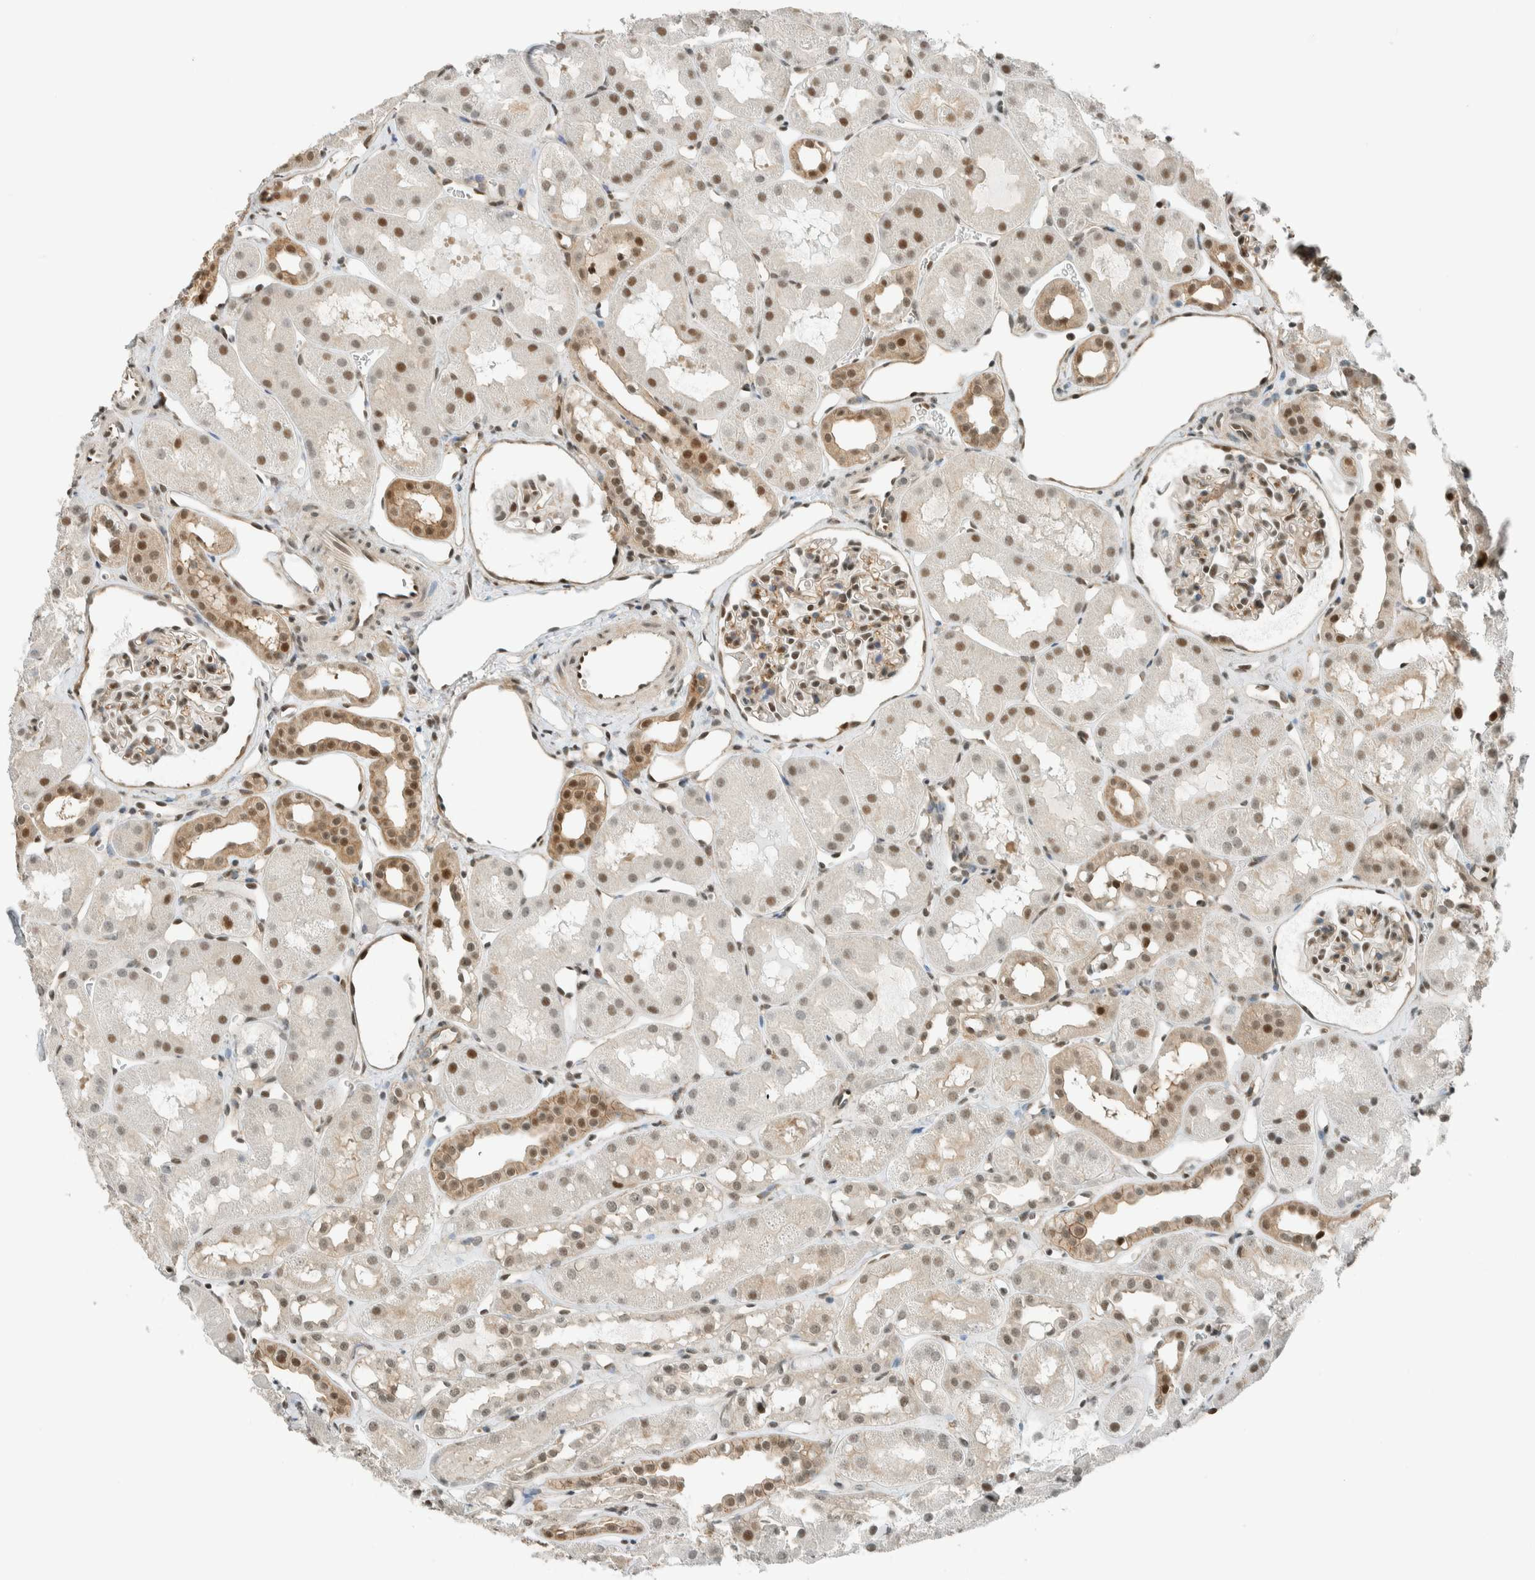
{"staining": {"intensity": "moderate", "quantity": "25%-75%", "location": "cytoplasmic/membranous,nuclear"}, "tissue": "kidney", "cell_type": "Cells in glomeruli", "image_type": "normal", "snomed": [{"axis": "morphology", "description": "Normal tissue, NOS"}, {"axis": "topography", "description": "Kidney"}], "caption": "An IHC histopathology image of unremarkable tissue is shown. Protein staining in brown labels moderate cytoplasmic/membranous,nuclear positivity in kidney within cells in glomeruli. Immunohistochemistry (ihc) stains the protein of interest in brown and the nuclei are stained blue.", "gene": "NIBAN2", "patient": {"sex": "male", "age": 16}}